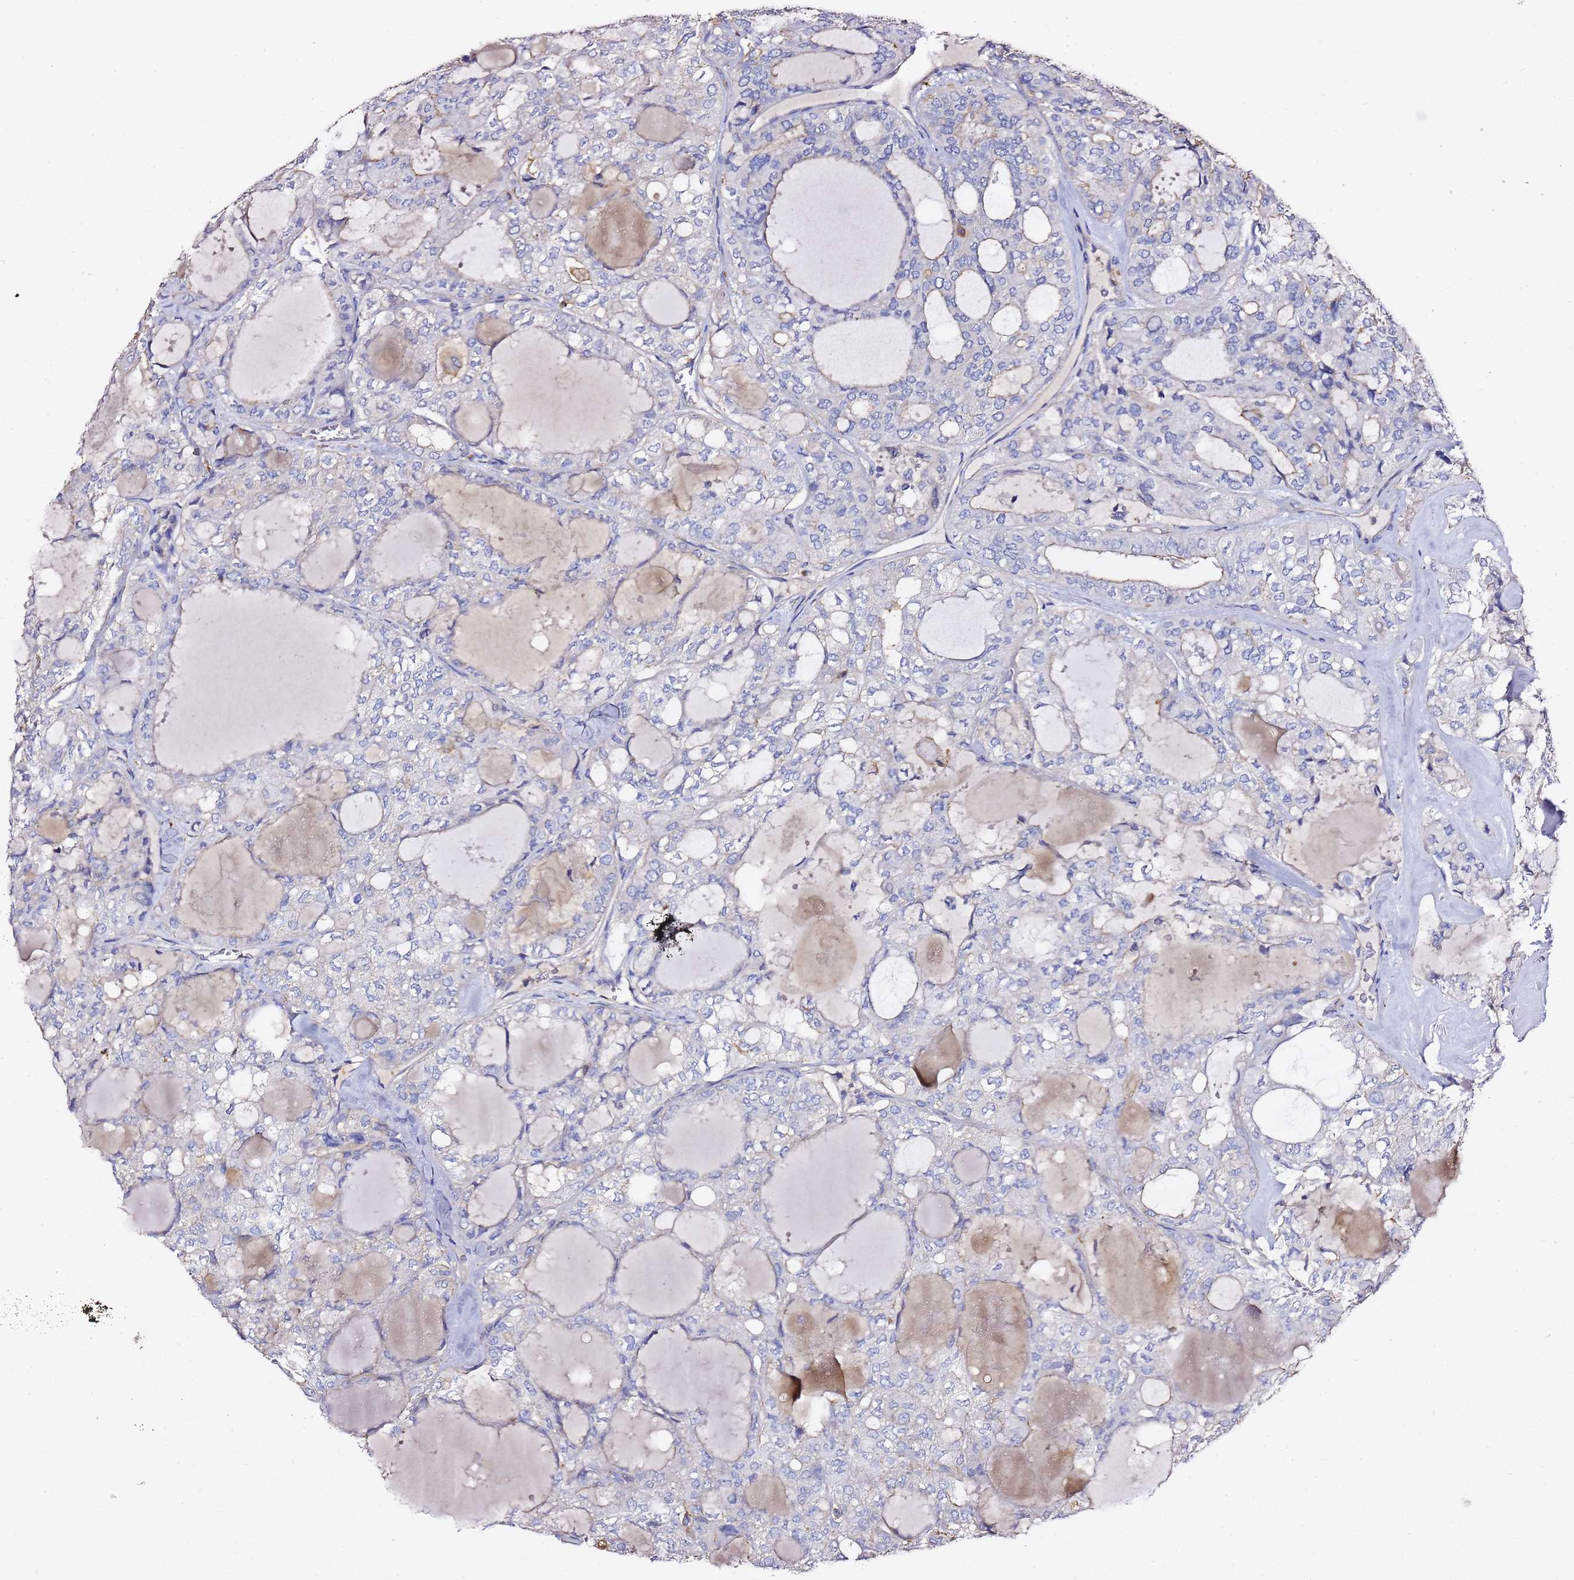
{"staining": {"intensity": "negative", "quantity": "none", "location": "none"}, "tissue": "thyroid cancer", "cell_type": "Tumor cells", "image_type": "cancer", "snomed": [{"axis": "morphology", "description": "Follicular adenoma carcinoma, NOS"}, {"axis": "topography", "description": "Thyroid gland"}], "caption": "An IHC micrograph of thyroid follicular adenoma carcinoma is shown. There is no staining in tumor cells of thyroid follicular adenoma carcinoma. The staining is performed using DAB brown chromogen with nuclei counter-stained in using hematoxylin.", "gene": "ZFP36L2", "patient": {"sex": "male", "age": 75}}